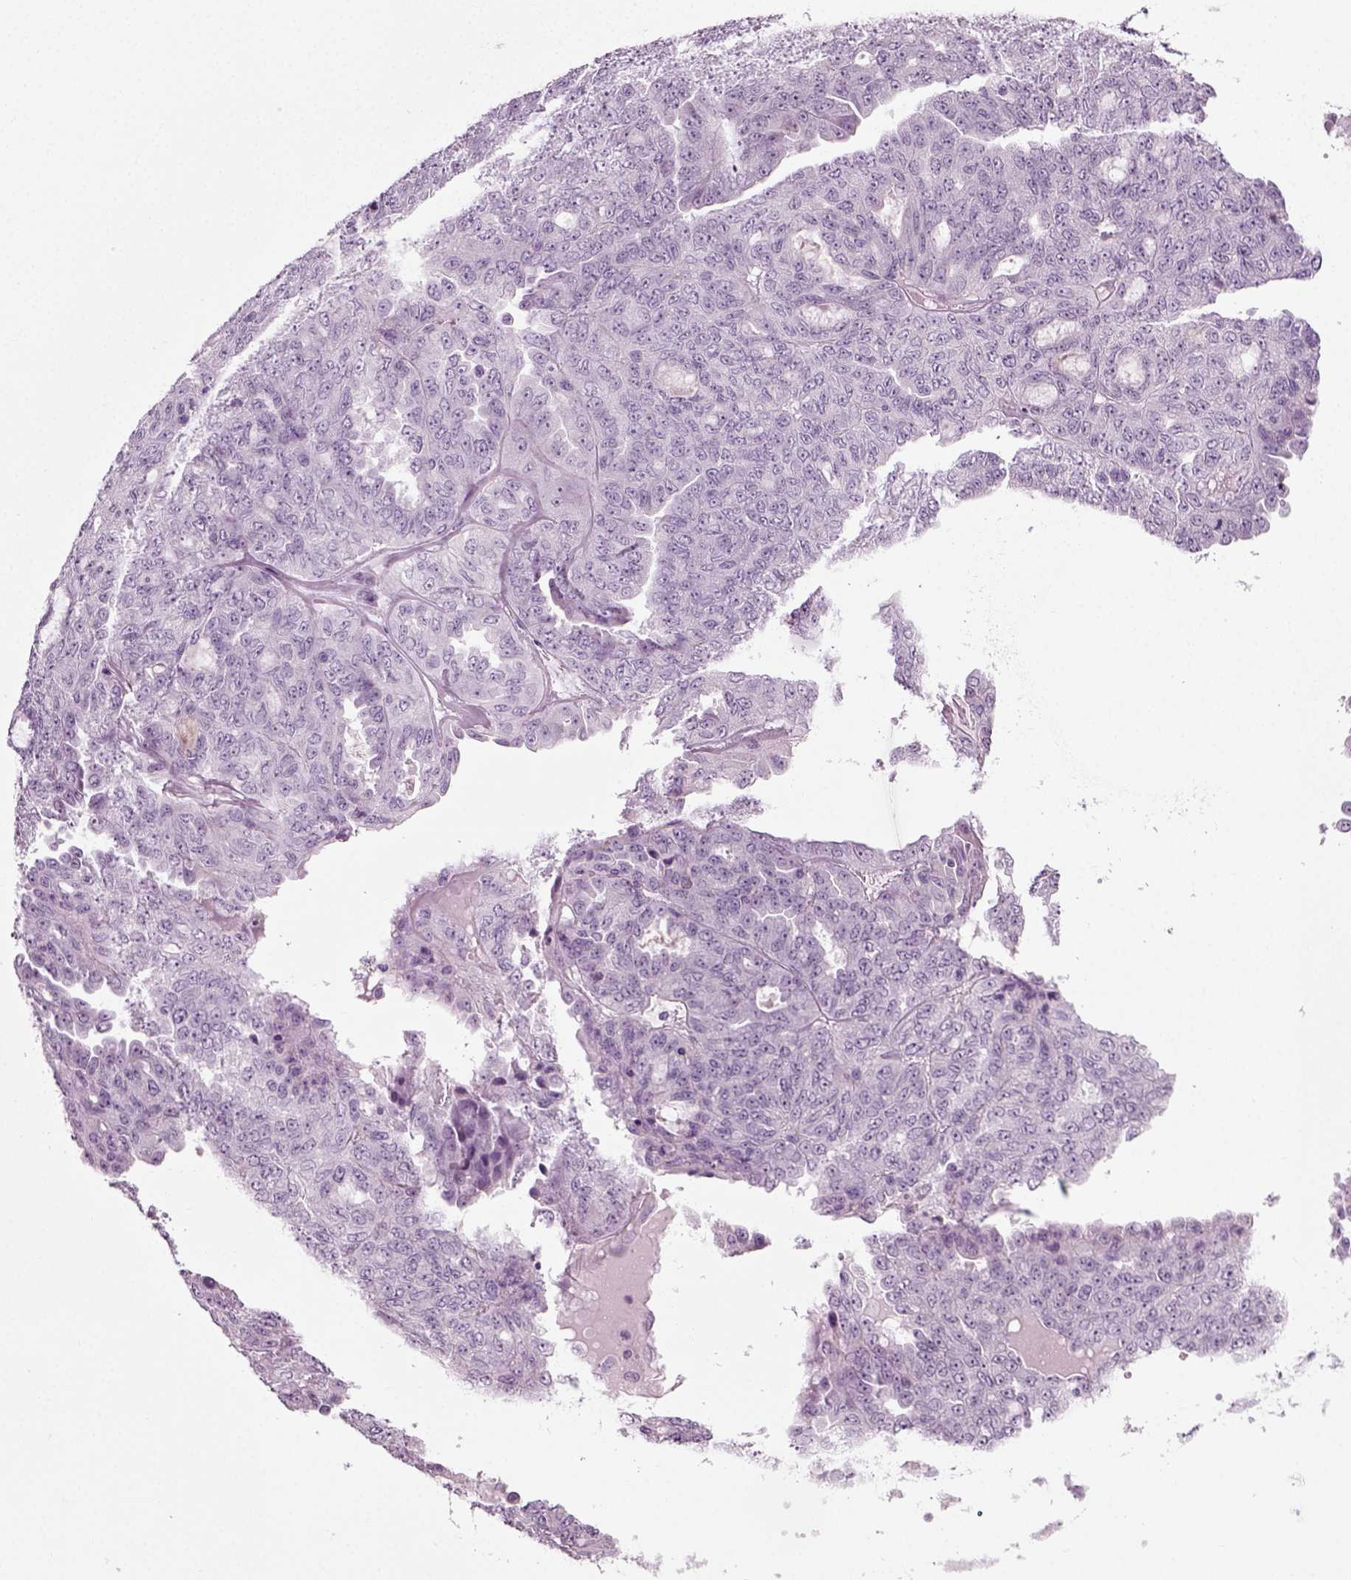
{"staining": {"intensity": "negative", "quantity": "none", "location": "none"}, "tissue": "ovarian cancer", "cell_type": "Tumor cells", "image_type": "cancer", "snomed": [{"axis": "morphology", "description": "Cystadenocarcinoma, serous, NOS"}, {"axis": "topography", "description": "Ovary"}], "caption": "This is an immunohistochemistry (IHC) image of human ovarian serous cystadenocarcinoma. There is no staining in tumor cells.", "gene": "ZC2HC1C", "patient": {"sex": "female", "age": 71}}